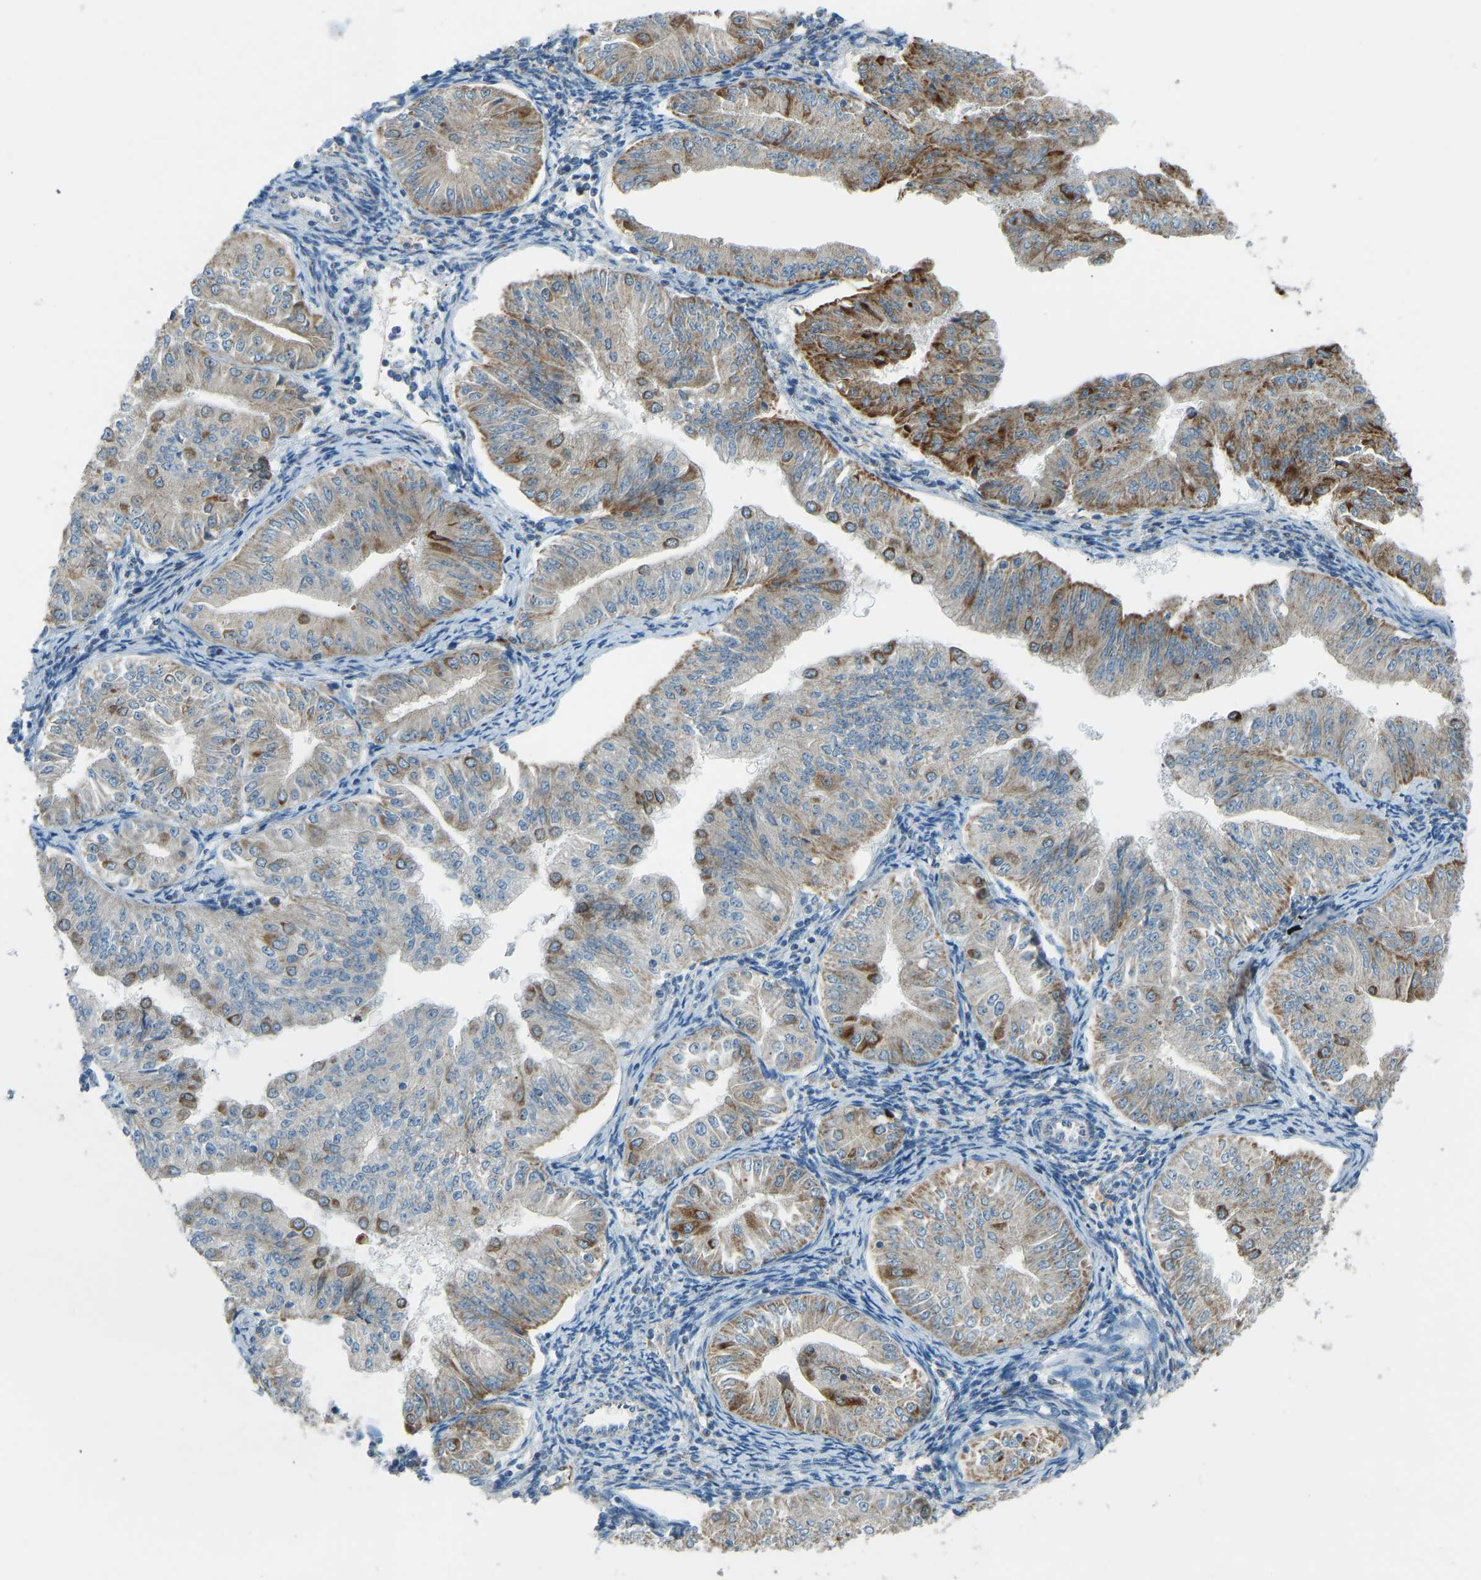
{"staining": {"intensity": "moderate", "quantity": "25%-75%", "location": "cytoplasmic/membranous"}, "tissue": "endometrial cancer", "cell_type": "Tumor cells", "image_type": "cancer", "snomed": [{"axis": "morphology", "description": "Normal tissue, NOS"}, {"axis": "morphology", "description": "Adenocarcinoma, NOS"}, {"axis": "topography", "description": "Endometrium"}], "caption": "This is an image of IHC staining of adenocarcinoma (endometrial), which shows moderate expression in the cytoplasmic/membranous of tumor cells.", "gene": "STAU2", "patient": {"sex": "female", "age": 53}}